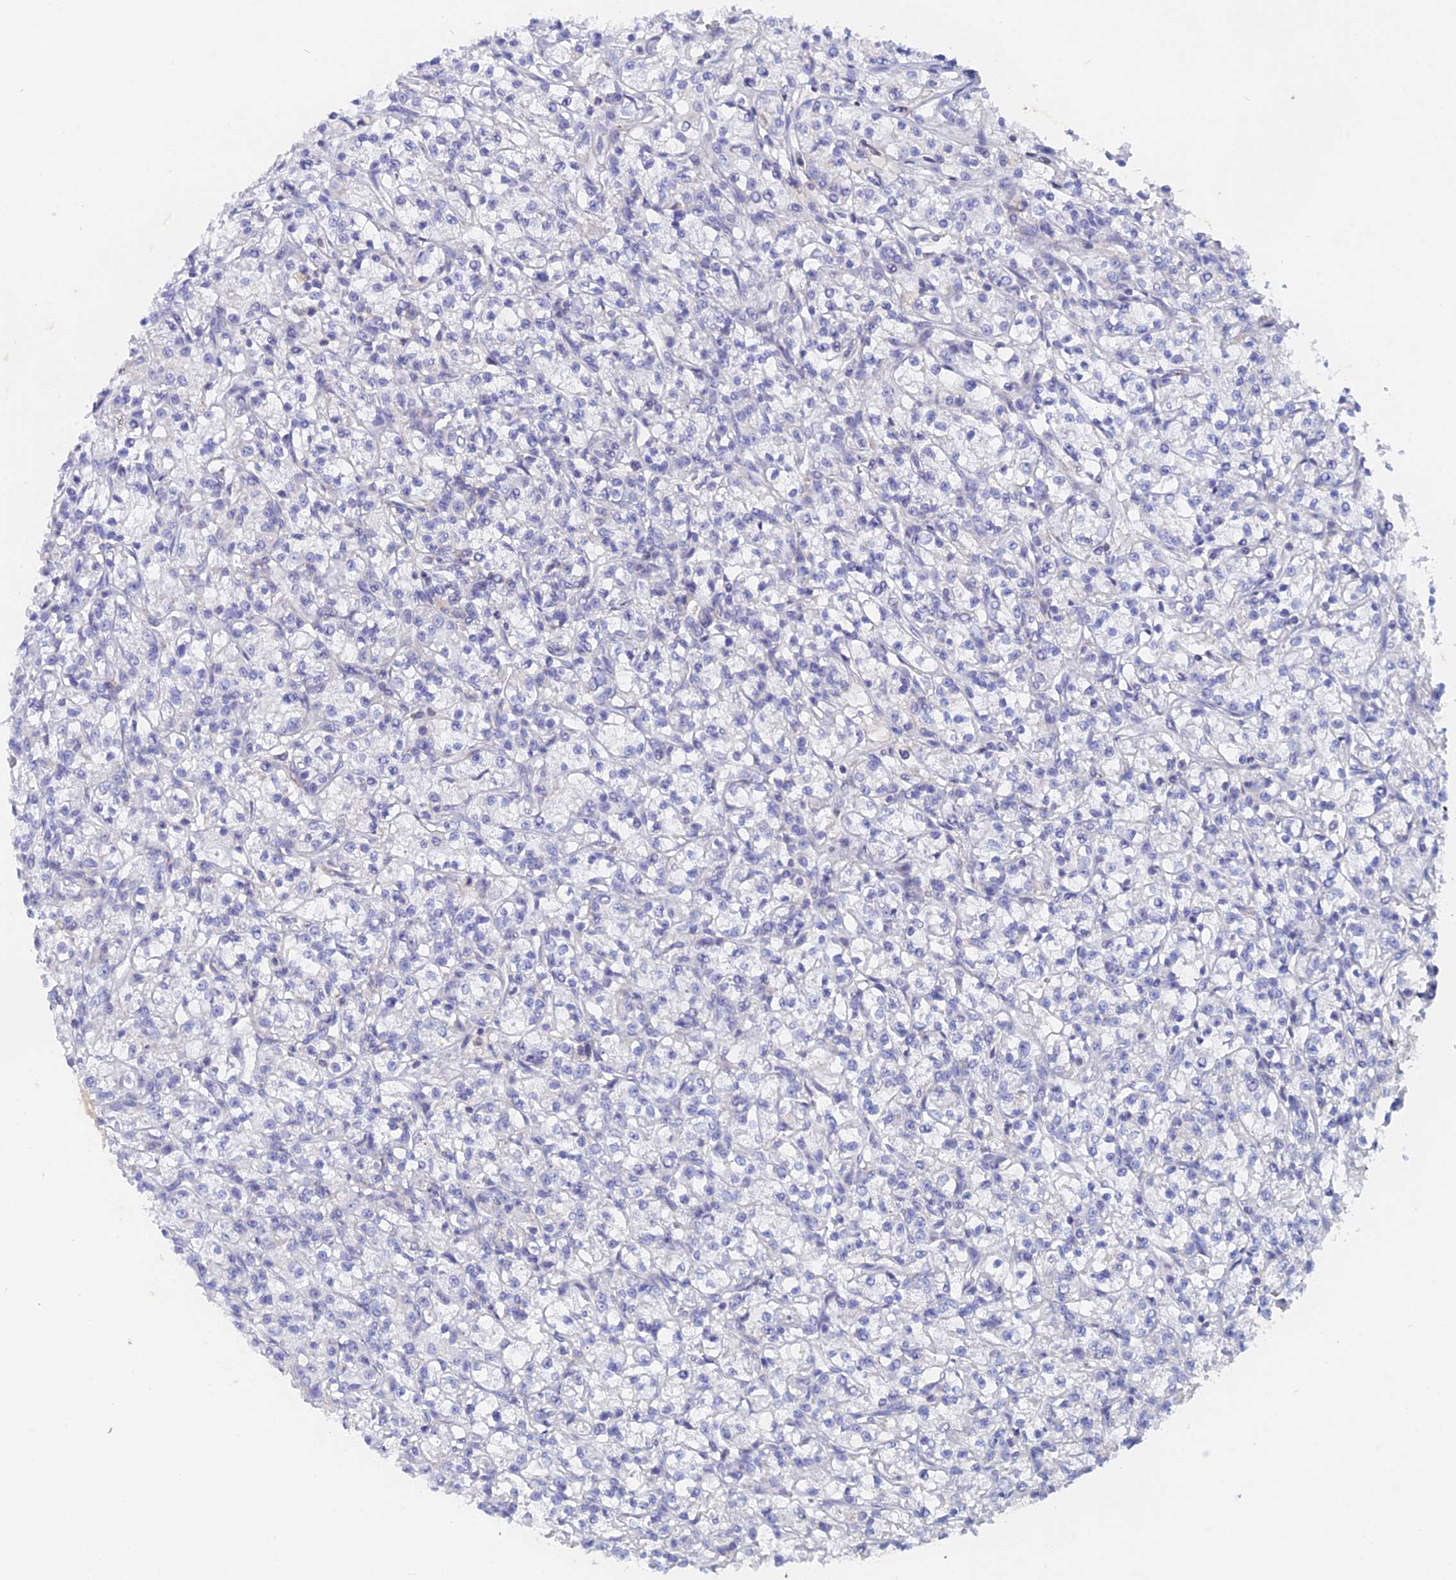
{"staining": {"intensity": "negative", "quantity": "none", "location": "none"}, "tissue": "renal cancer", "cell_type": "Tumor cells", "image_type": "cancer", "snomed": [{"axis": "morphology", "description": "Adenocarcinoma, NOS"}, {"axis": "topography", "description": "Kidney"}], "caption": "Immunohistochemistry of human renal cancer shows no staining in tumor cells.", "gene": "ACP7", "patient": {"sex": "female", "age": 59}}